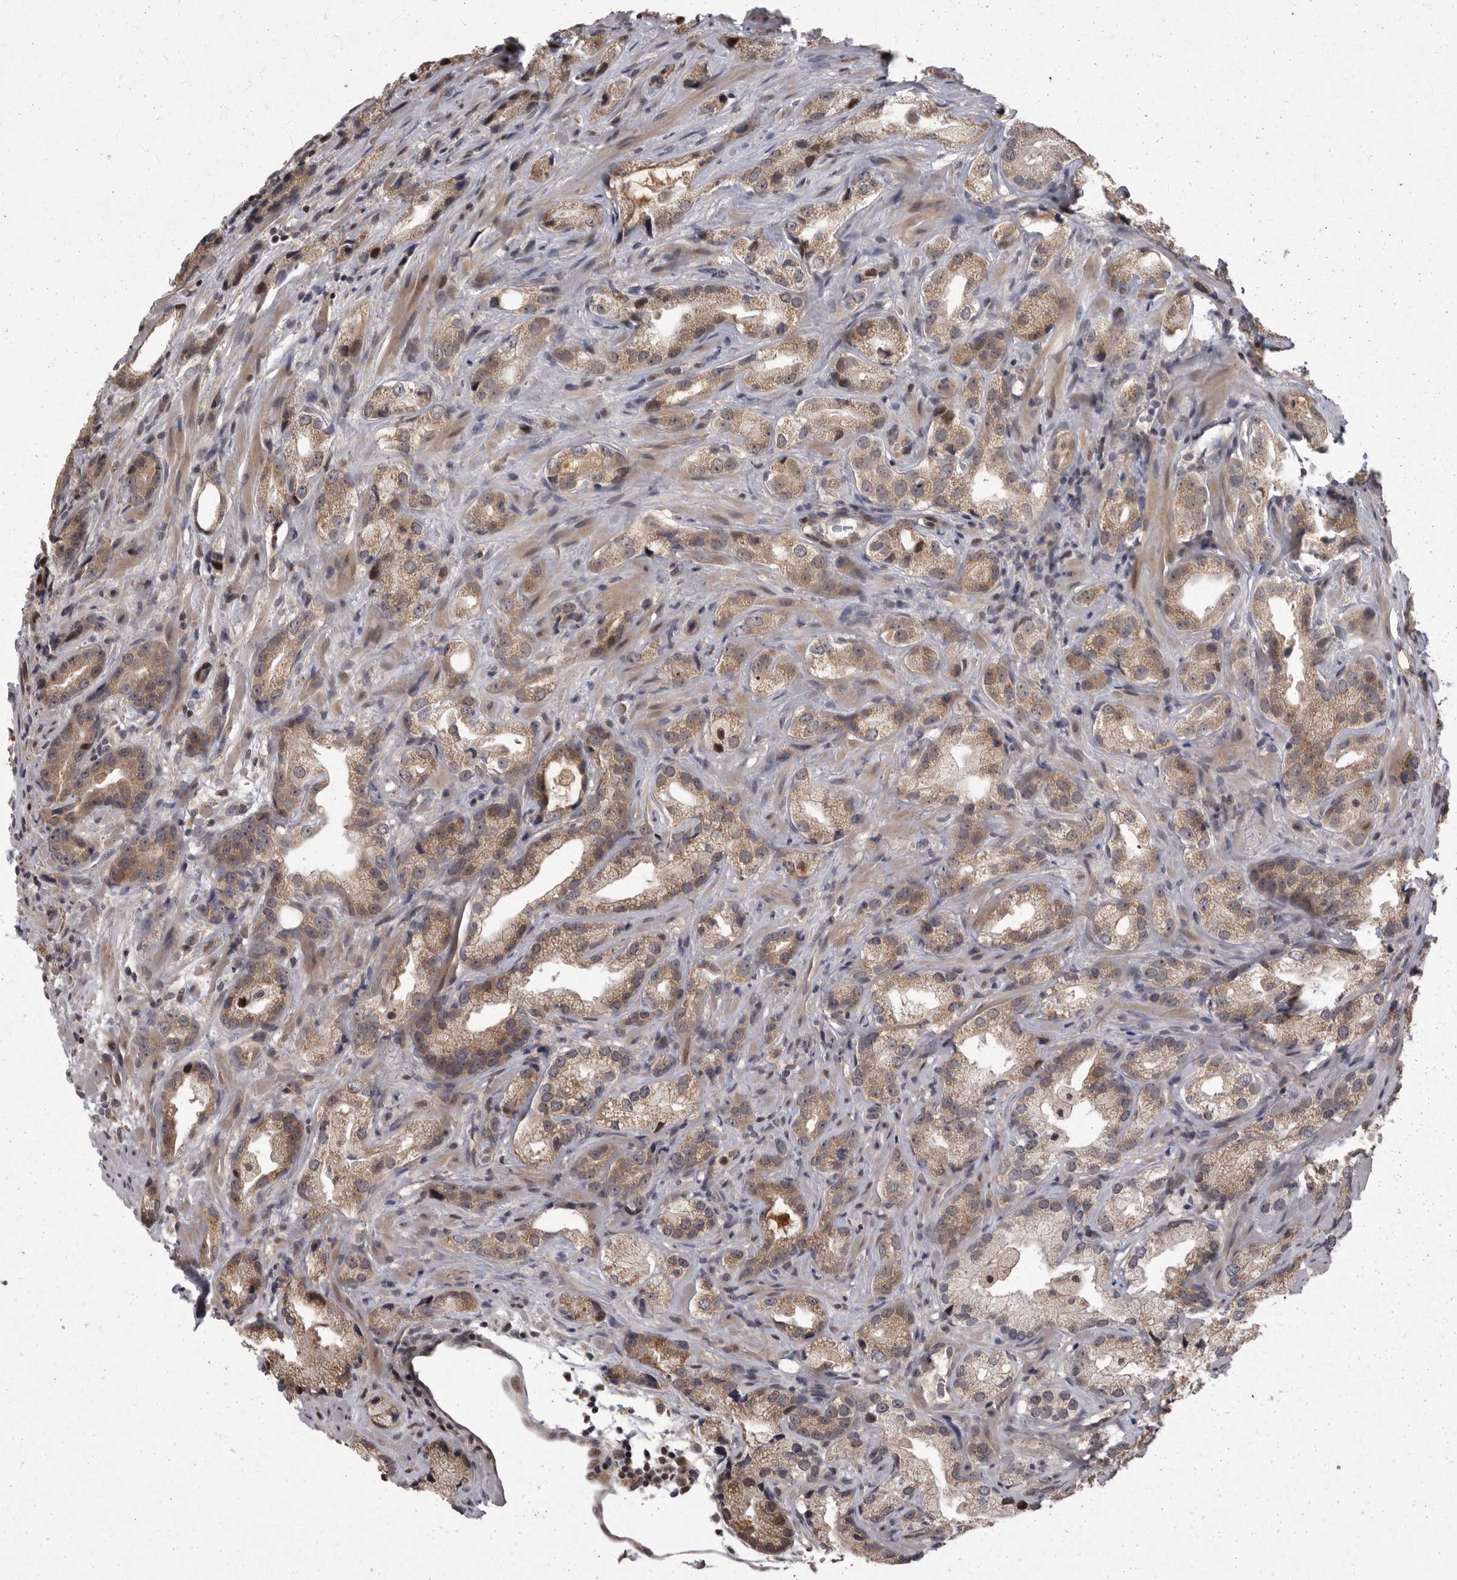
{"staining": {"intensity": "weak", "quantity": ">75%", "location": "cytoplasmic/membranous"}, "tissue": "prostate cancer", "cell_type": "Tumor cells", "image_type": "cancer", "snomed": [{"axis": "morphology", "description": "Adenocarcinoma, High grade"}, {"axis": "topography", "description": "Prostate"}], "caption": "DAB (3,3'-diaminobenzidine) immunohistochemical staining of human prostate cancer demonstrates weak cytoplasmic/membranous protein staining in about >75% of tumor cells.", "gene": "MAN2A1", "patient": {"sex": "male", "age": 63}}